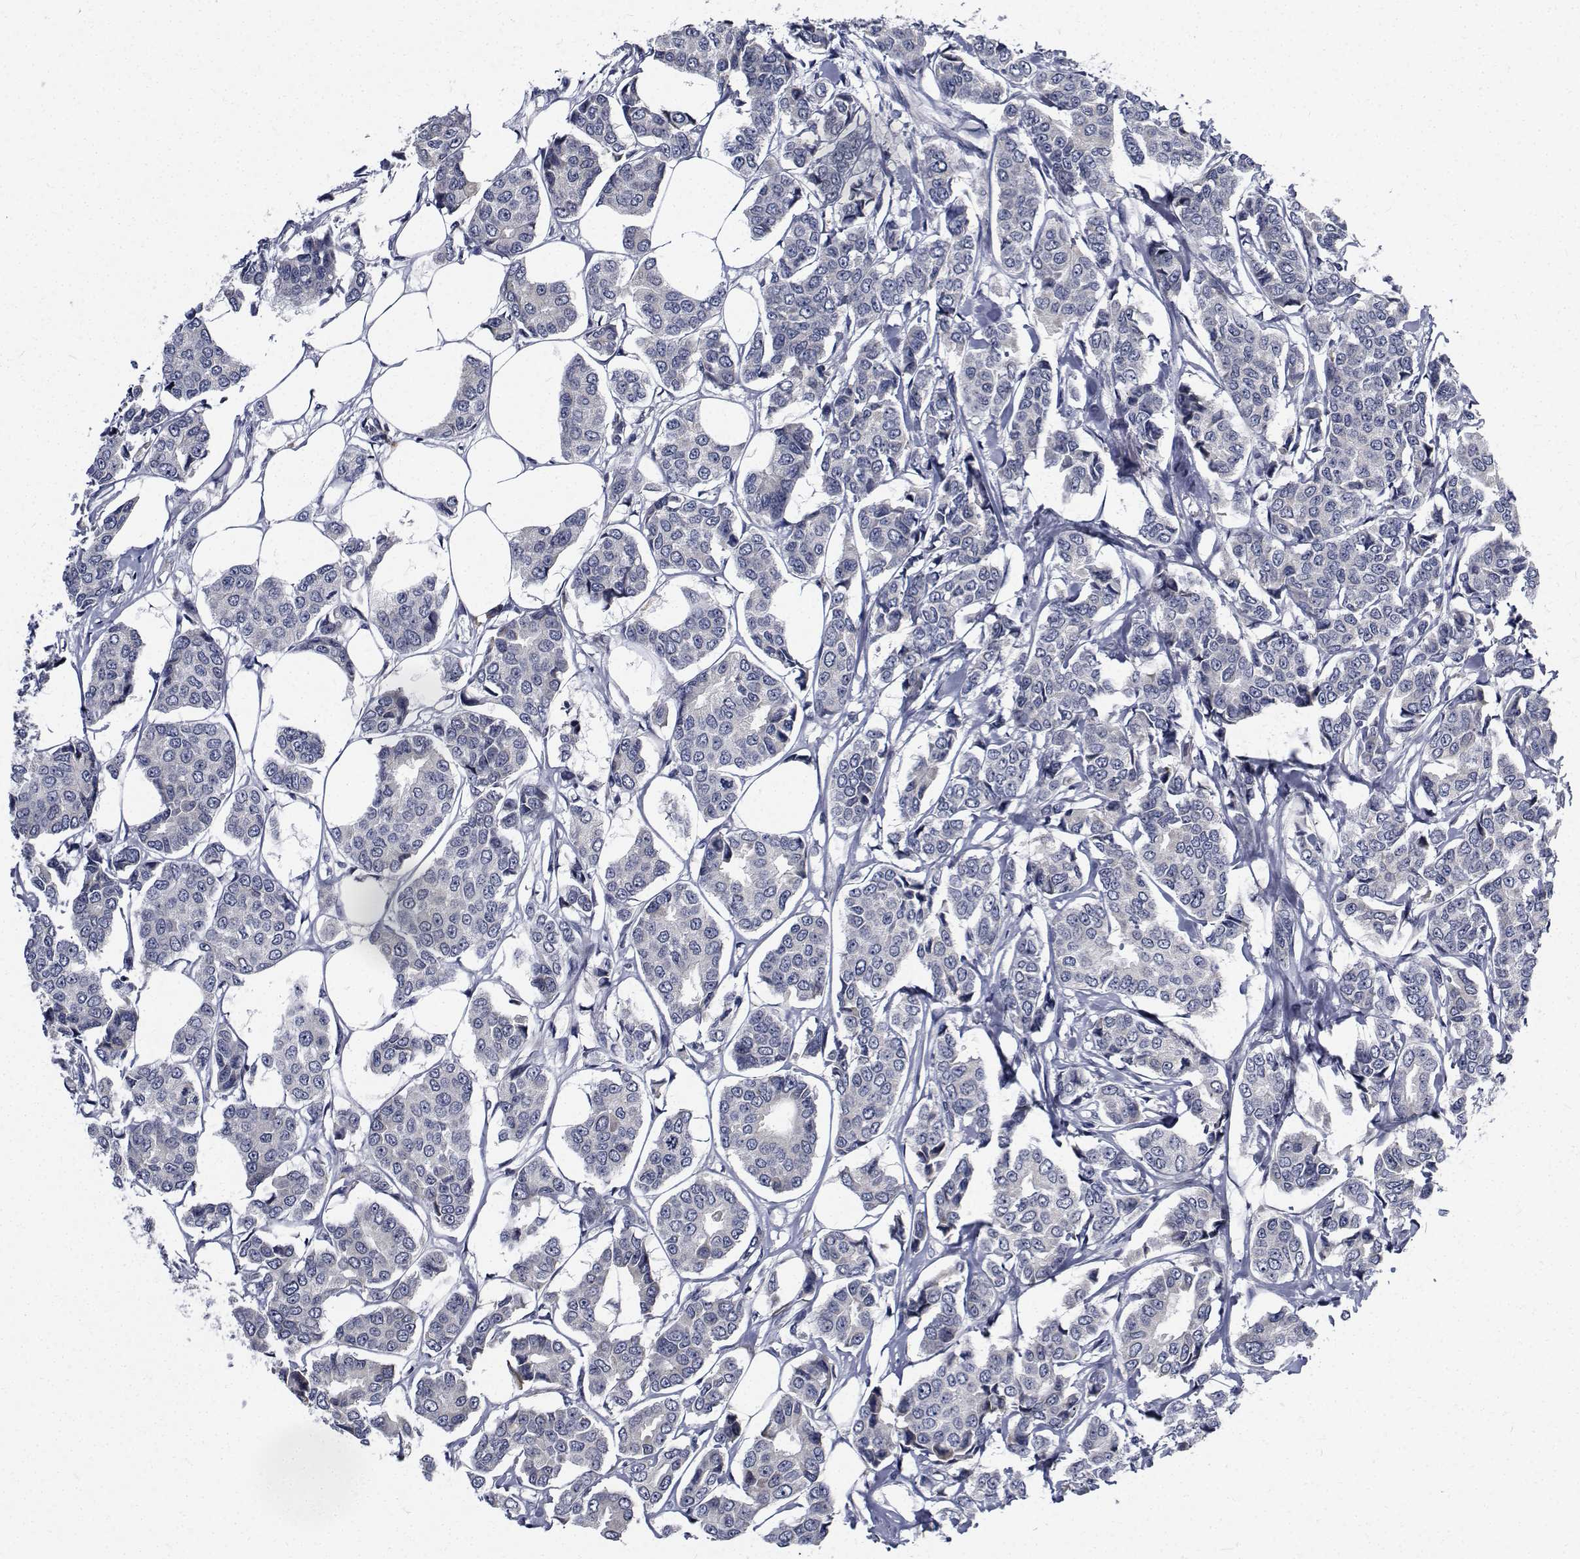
{"staining": {"intensity": "negative", "quantity": "none", "location": "none"}, "tissue": "breast cancer", "cell_type": "Tumor cells", "image_type": "cancer", "snomed": [{"axis": "morphology", "description": "Duct carcinoma"}, {"axis": "topography", "description": "Breast"}], "caption": "This is a image of immunohistochemistry staining of breast cancer, which shows no expression in tumor cells.", "gene": "TTBK1", "patient": {"sex": "female", "age": 94}}